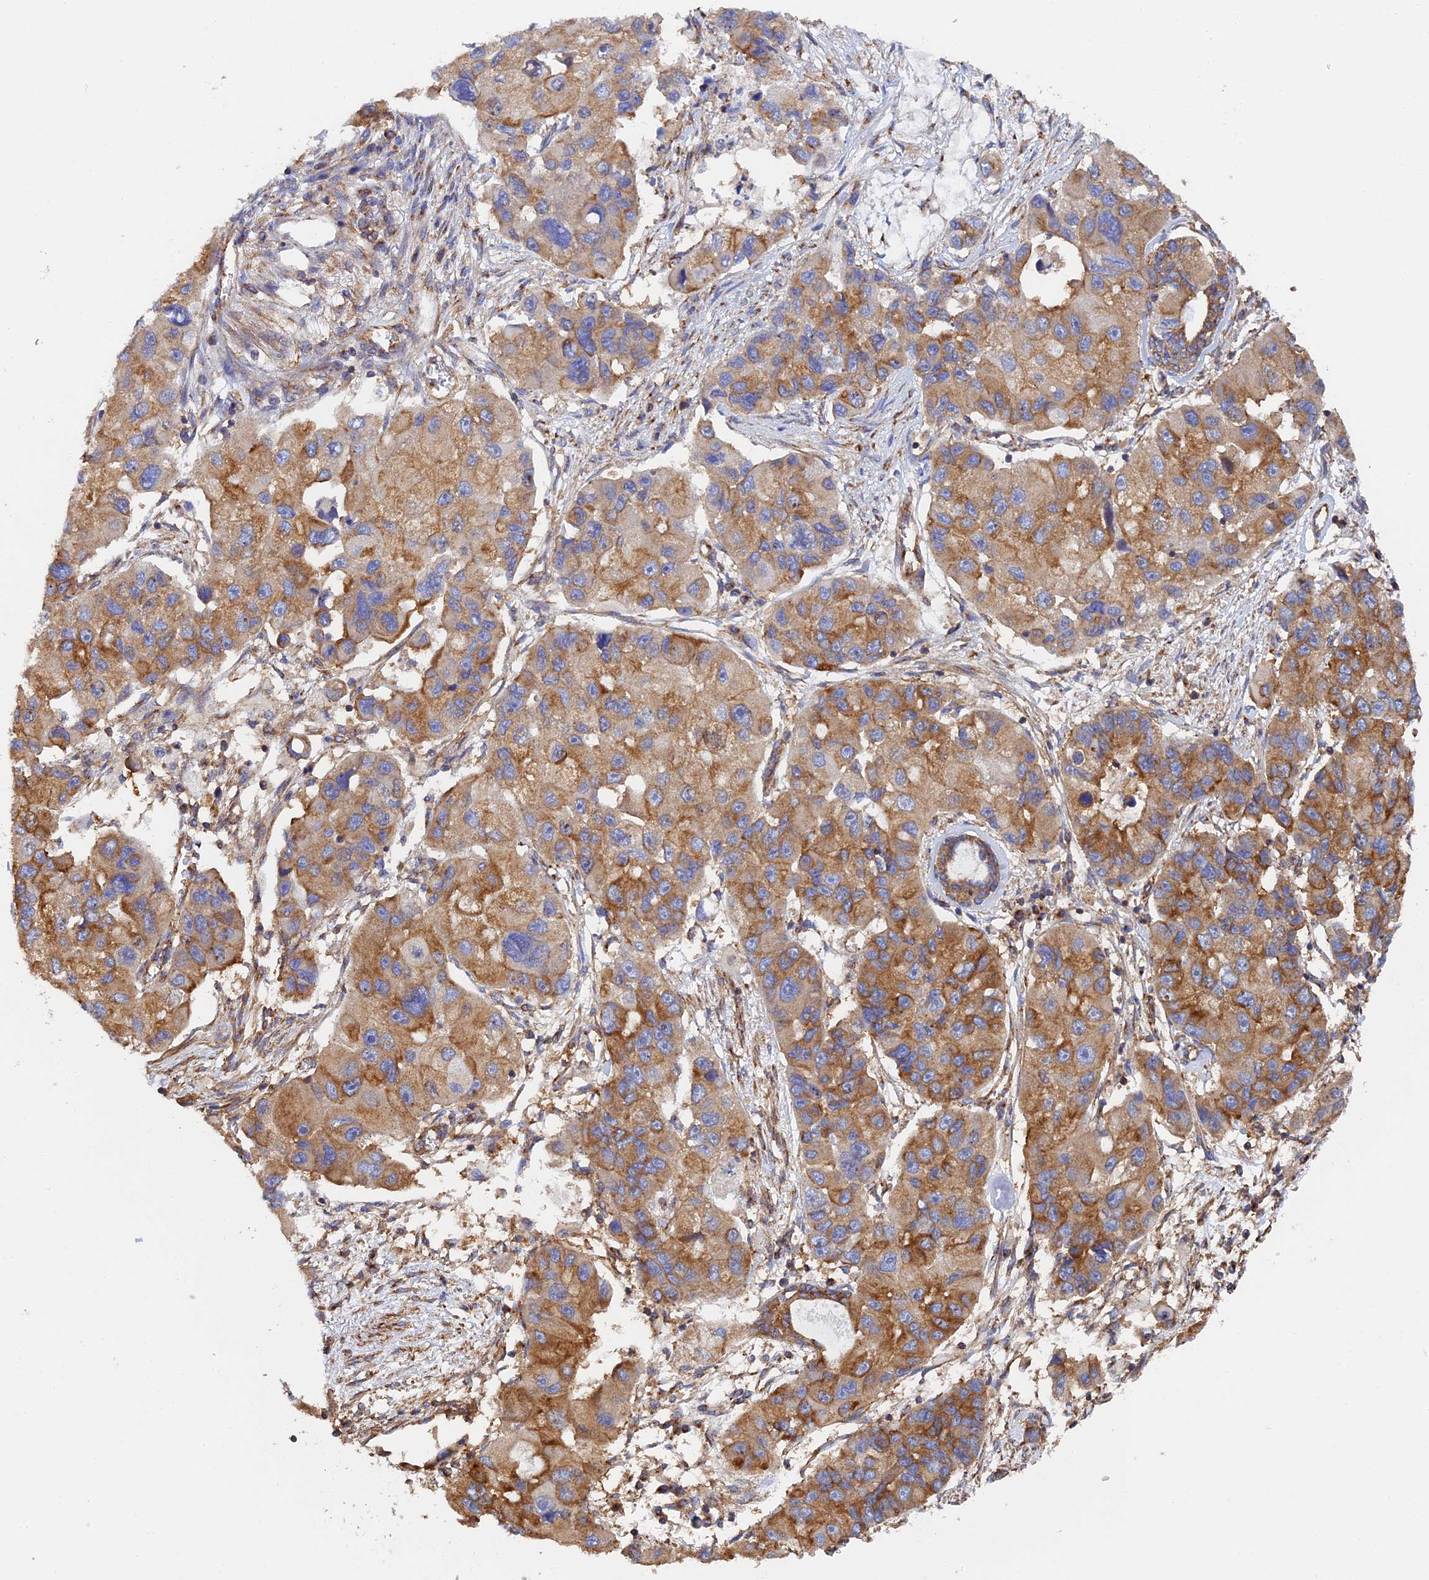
{"staining": {"intensity": "moderate", "quantity": ">75%", "location": "cytoplasmic/membranous"}, "tissue": "lung cancer", "cell_type": "Tumor cells", "image_type": "cancer", "snomed": [{"axis": "morphology", "description": "Adenocarcinoma, NOS"}, {"axis": "topography", "description": "Lung"}], "caption": "This is a micrograph of immunohistochemistry staining of adenocarcinoma (lung), which shows moderate staining in the cytoplasmic/membranous of tumor cells.", "gene": "DCTN2", "patient": {"sex": "female", "age": 54}}